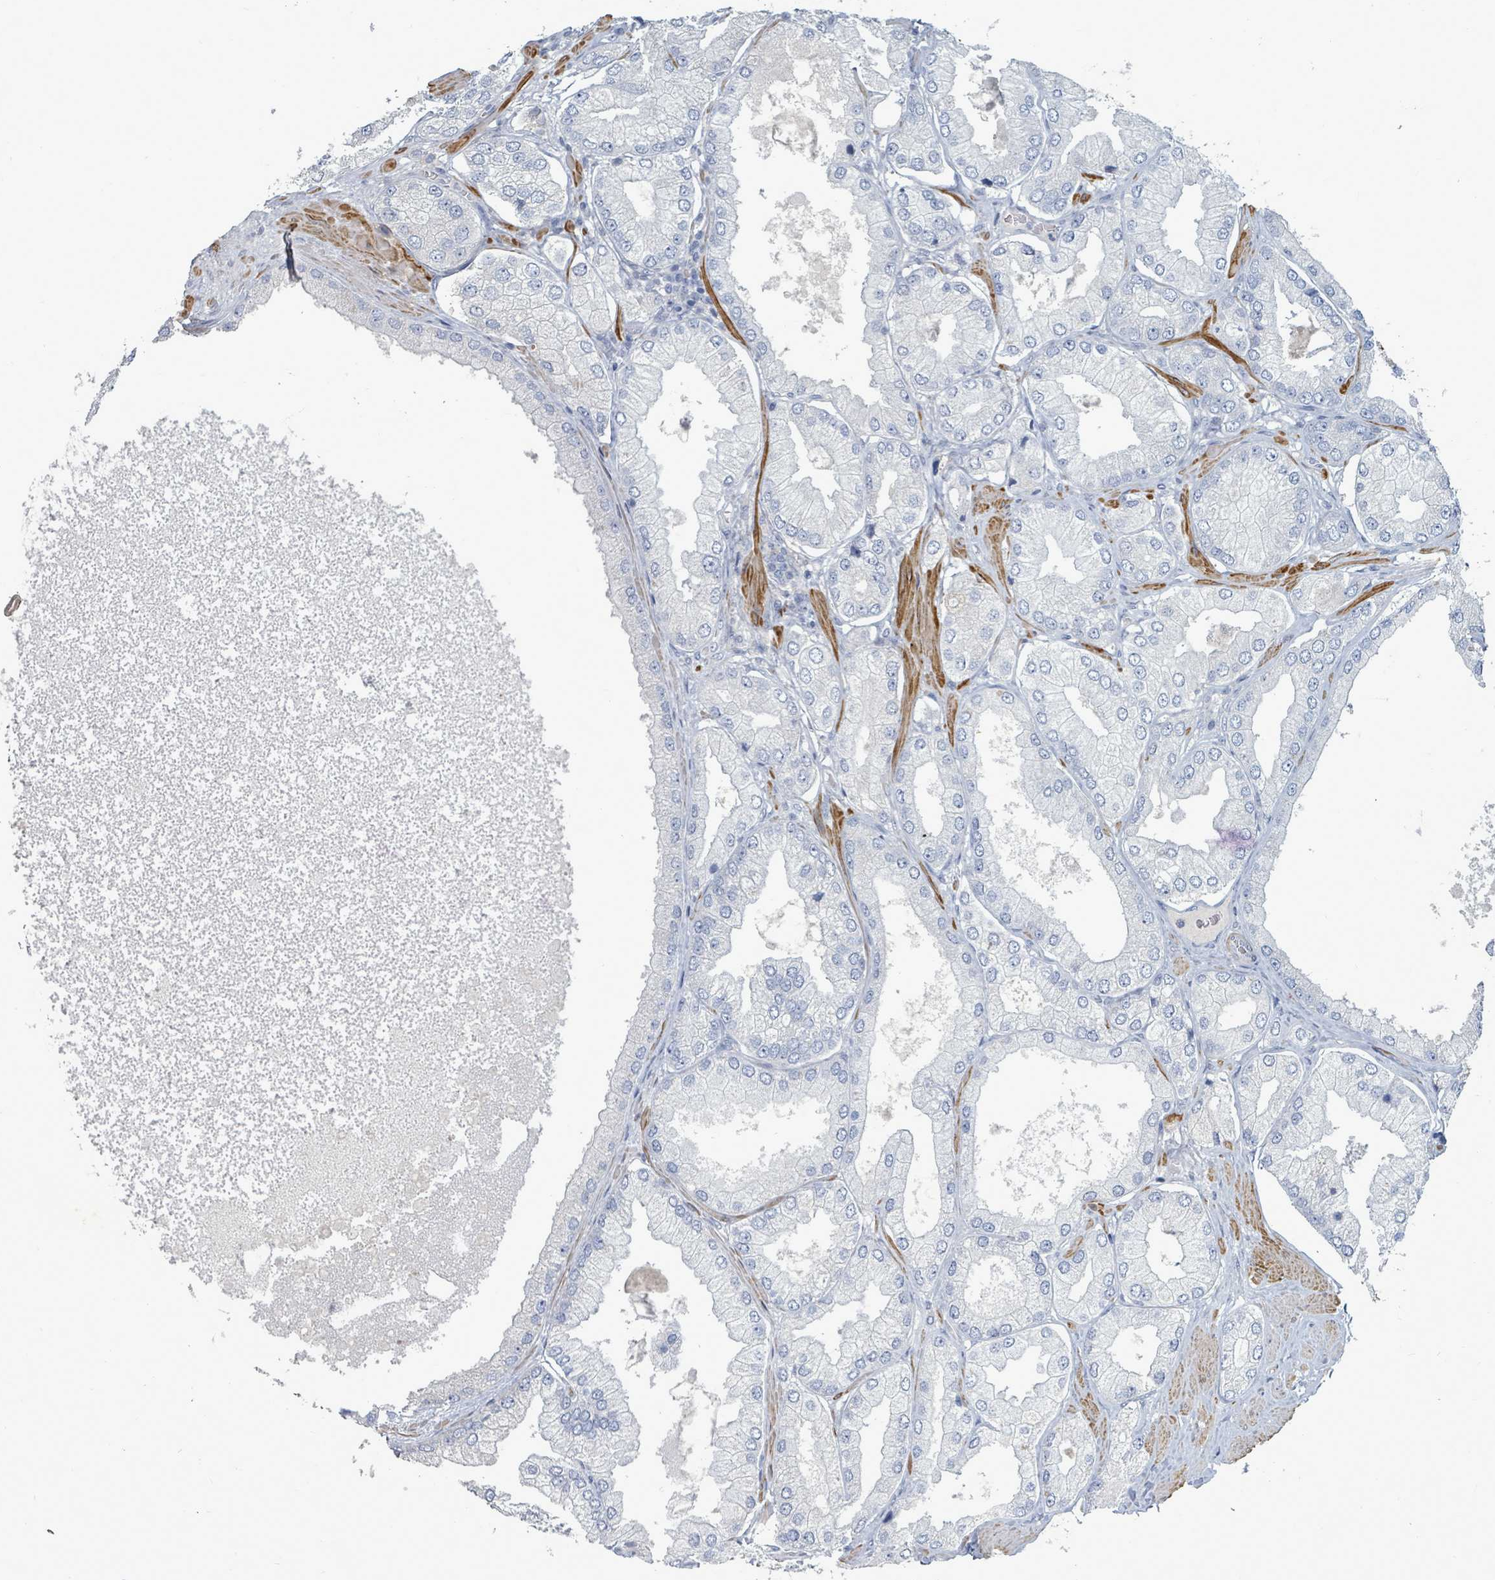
{"staining": {"intensity": "negative", "quantity": "none", "location": "none"}, "tissue": "prostate cancer", "cell_type": "Tumor cells", "image_type": "cancer", "snomed": [{"axis": "morphology", "description": "Adenocarcinoma, Low grade"}, {"axis": "topography", "description": "Prostate"}], "caption": "IHC of adenocarcinoma (low-grade) (prostate) reveals no positivity in tumor cells. (DAB immunohistochemistry with hematoxylin counter stain).", "gene": "ARGFX", "patient": {"sex": "male", "age": 42}}